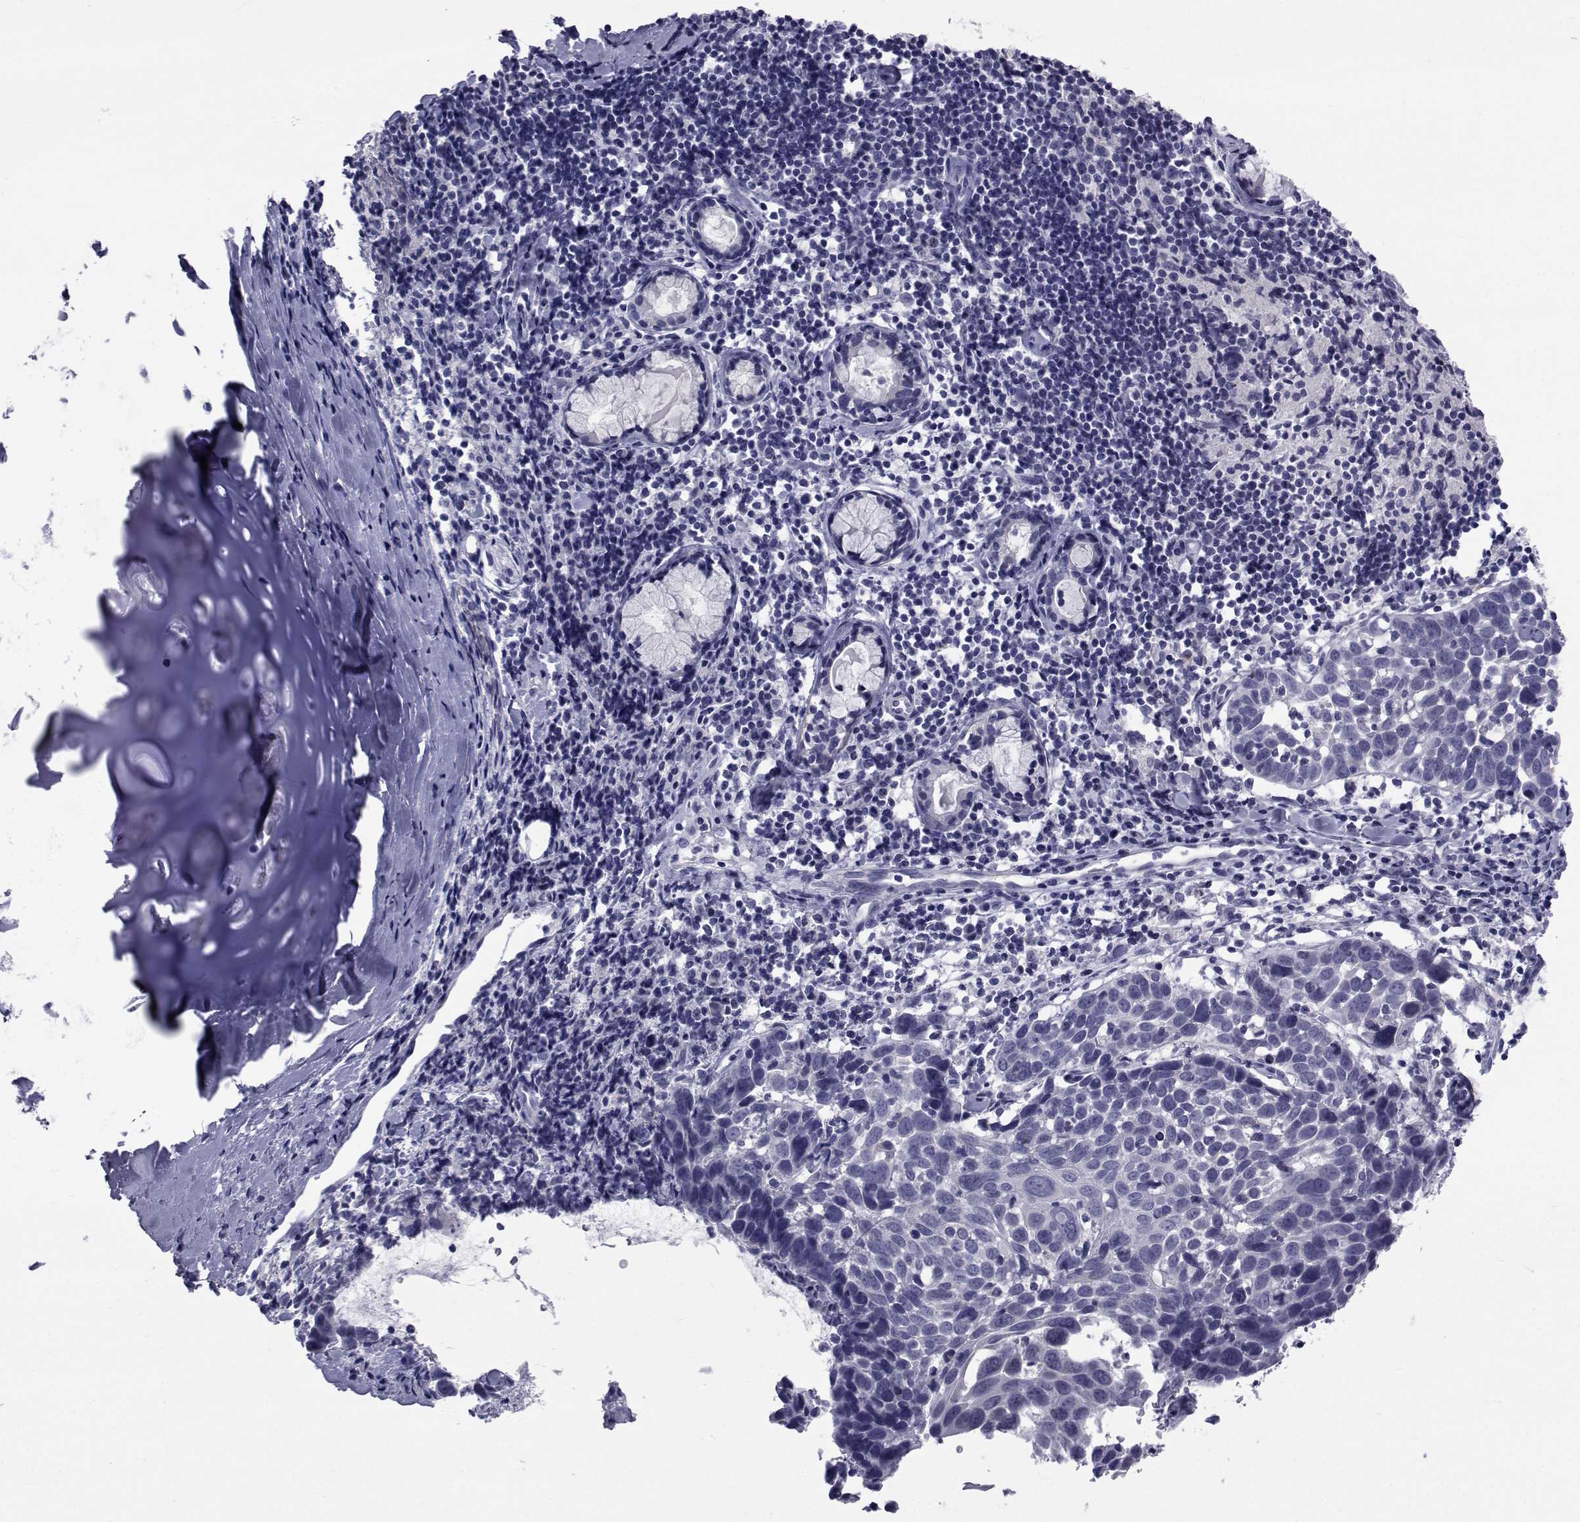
{"staining": {"intensity": "negative", "quantity": "none", "location": "none"}, "tissue": "lung cancer", "cell_type": "Tumor cells", "image_type": "cancer", "snomed": [{"axis": "morphology", "description": "Squamous cell carcinoma, NOS"}, {"axis": "topography", "description": "Lung"}], "caption": "An immunohistochemistry histopathology image of lung squamous cell carcinoma is shown. There is no staining in tumor cells of lung squamous cell carcinoma. Nuclei are stained in blue.", "gene": "GKAP1", "patient": {"sex": "male", "age": 57}}